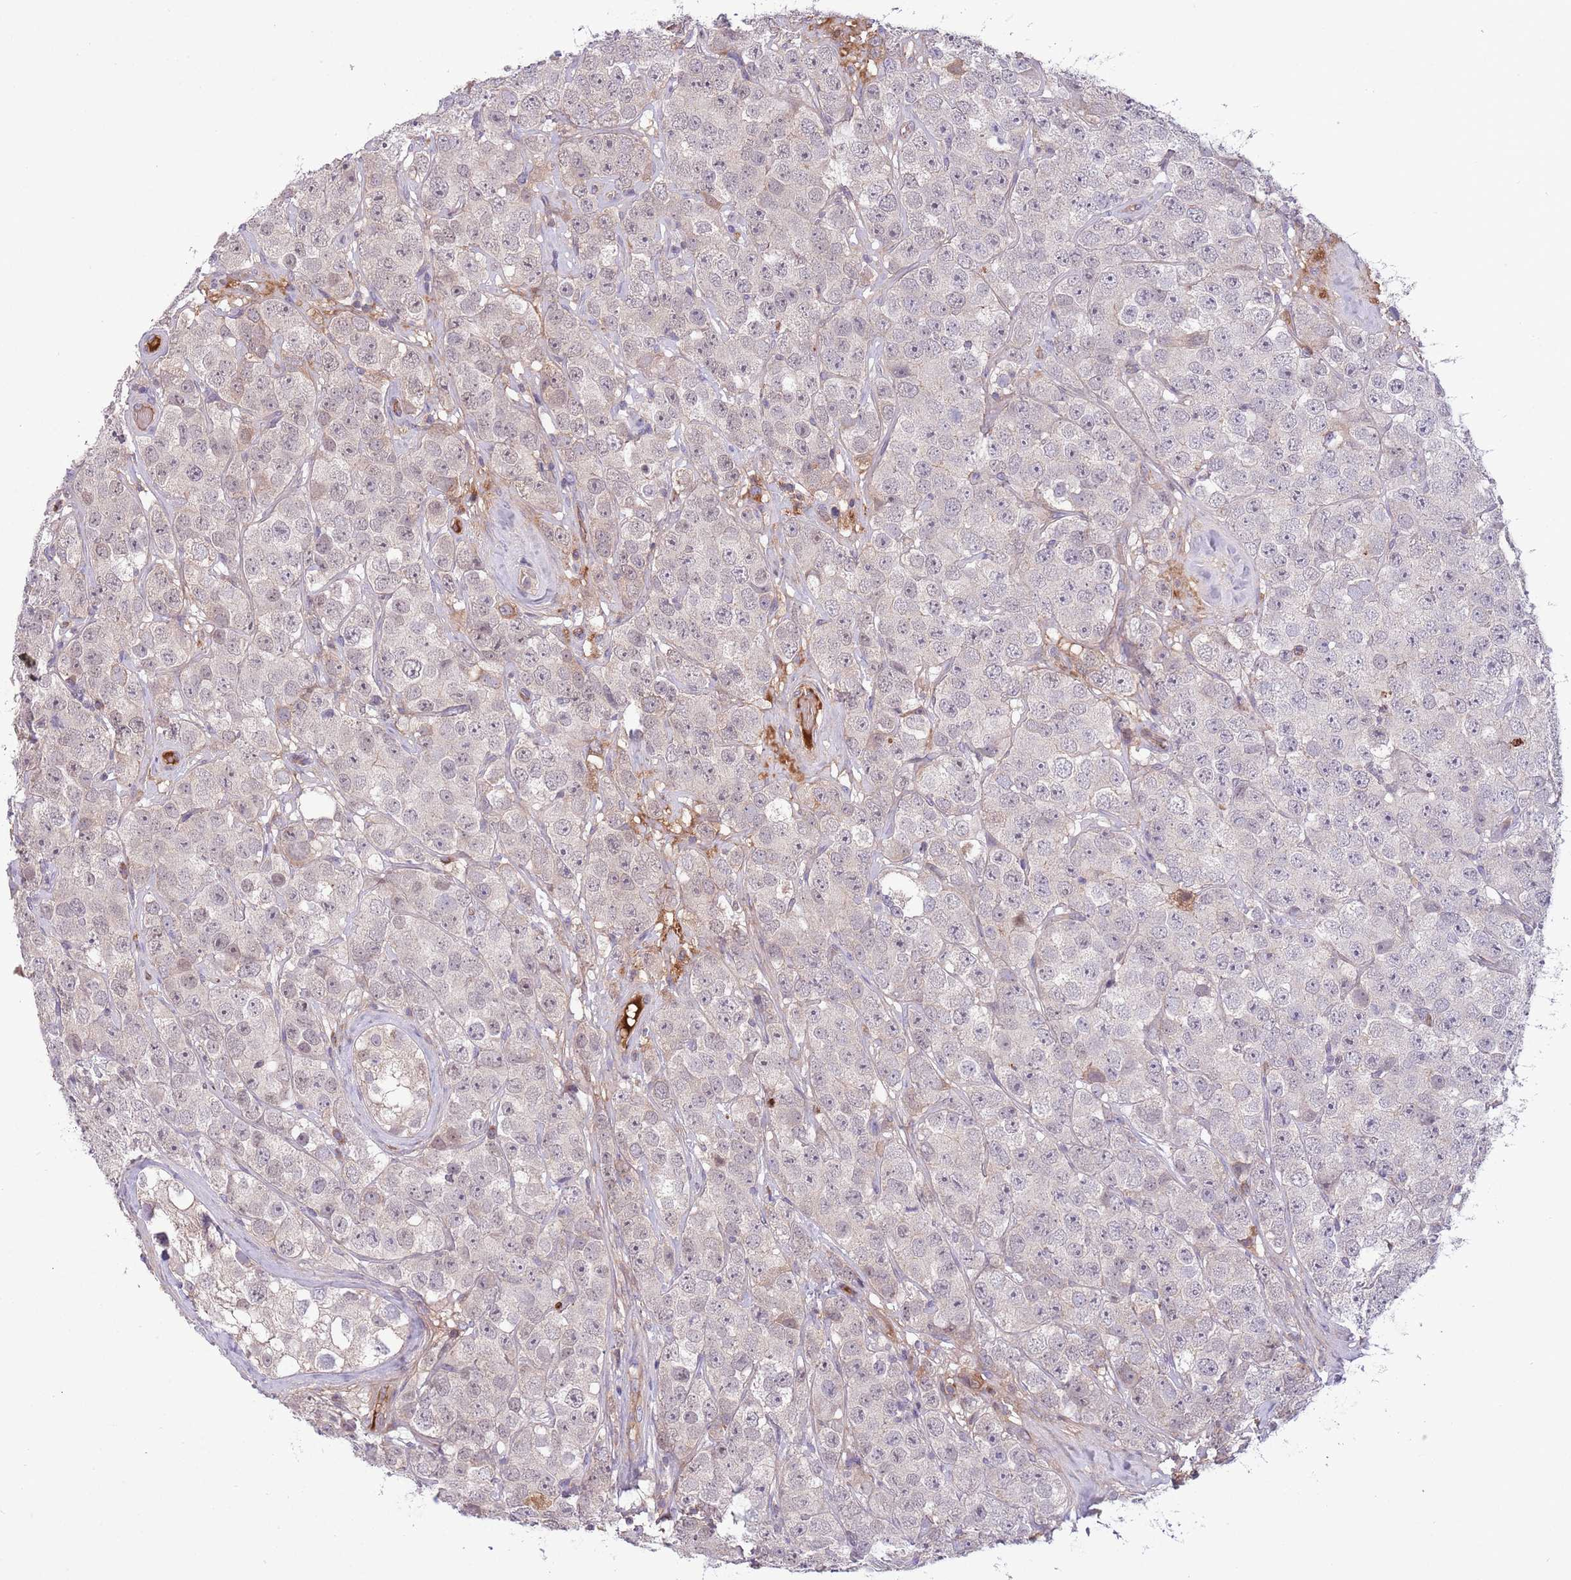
{"staining": {"intensity": "negative", "quantity": "none", "location": "none"}, "tissue": "testis cancer", "cell_type": "Tumor cells", "image_type": "cancer", "snomed": [{"axis": "morphology", "description": "Seminoma, NOS"}, {"axis": "topography", "description": "Testis"}], "caption": "Micrograph shows no protein staining in tumor cells of testis seminoma tissue.", "gene": "DPP10", "patient": {"sex": "male", "age": 28}}